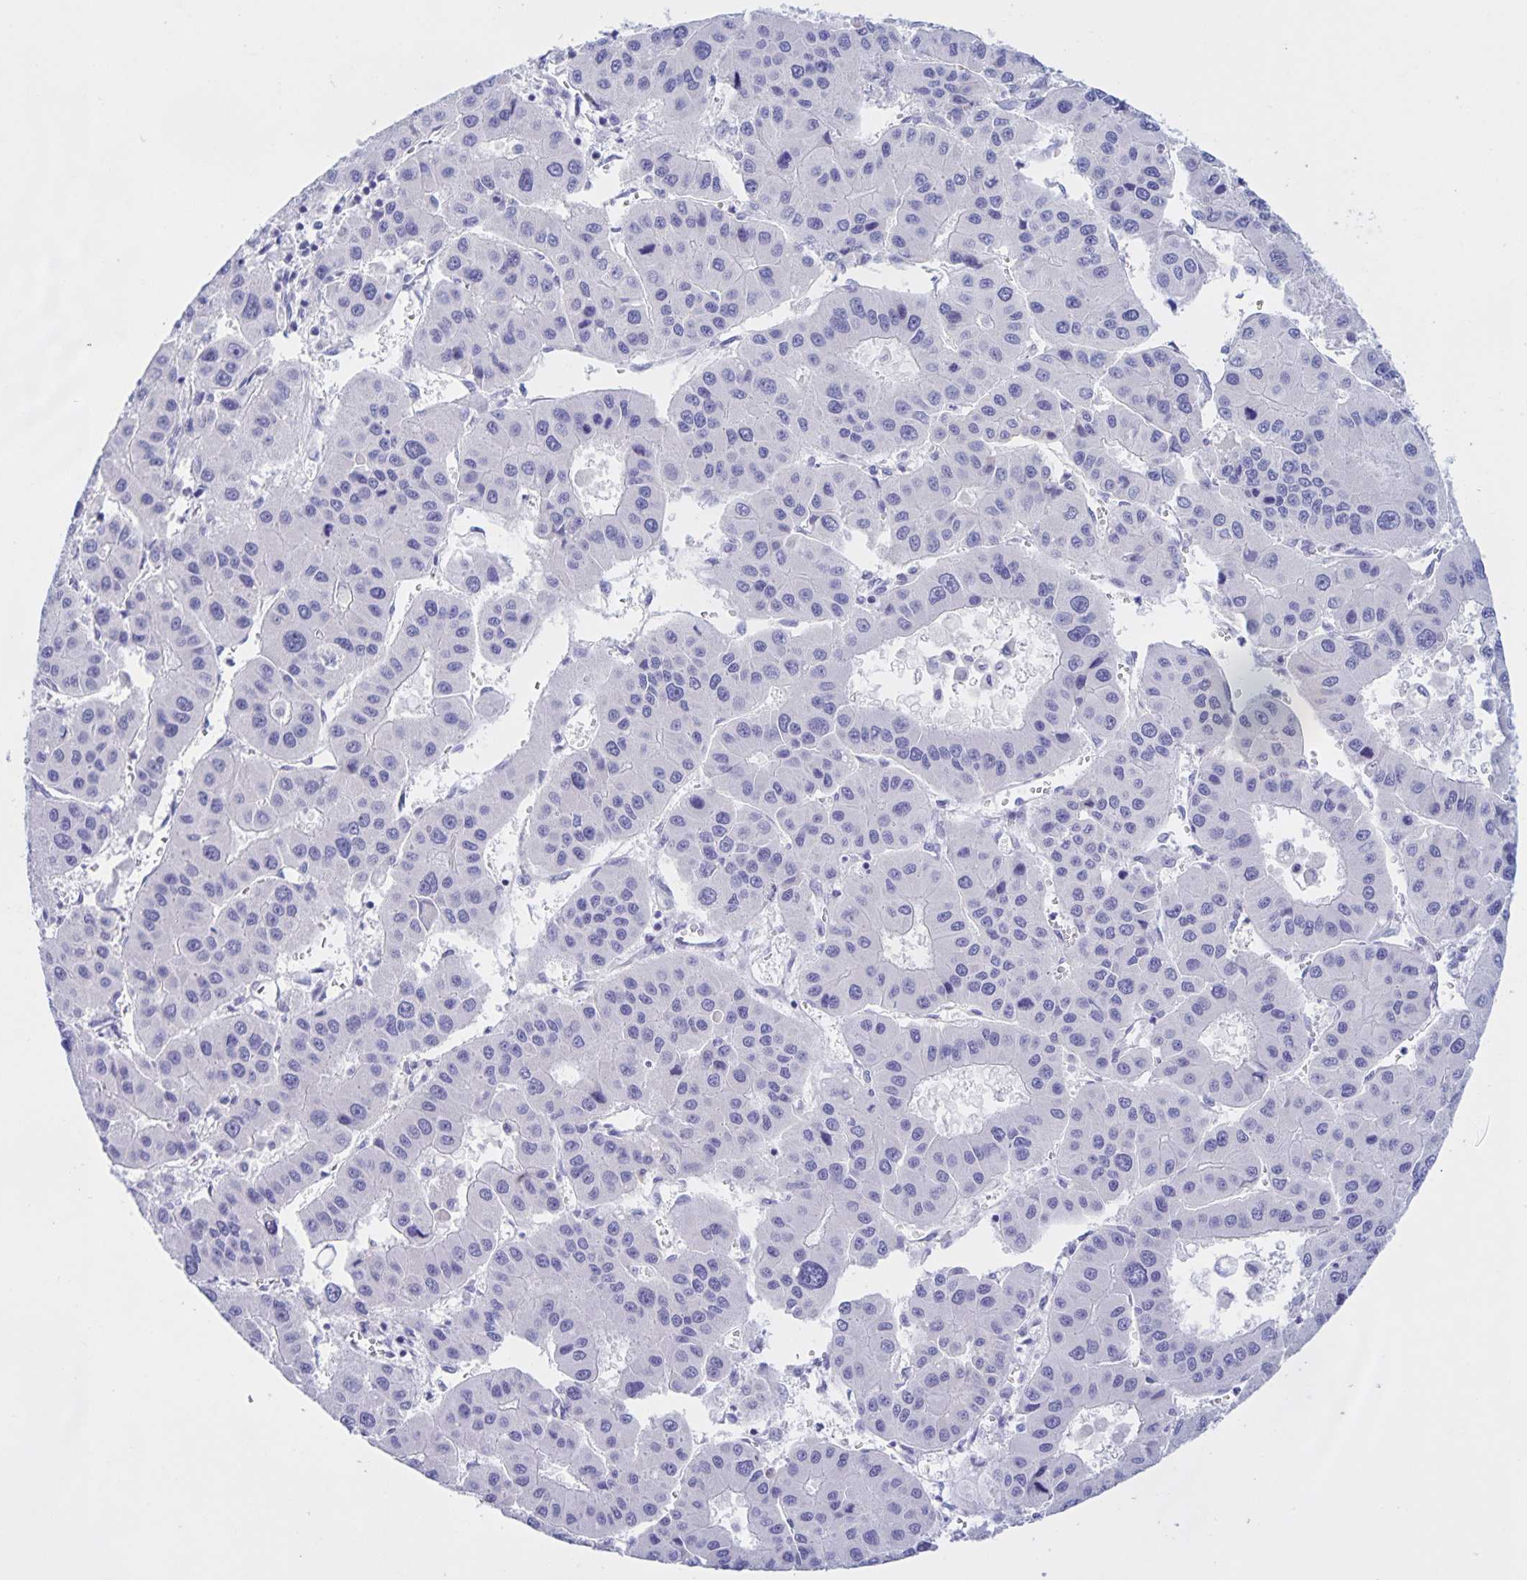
{"staining": {"intensity": "negative", "quantity": "none", "location": "none"}, "tissue": "liver cancer", "cell_type": "Tumor cells", "image_type": "cancer", "snomed": [{"axis": "morphology", "description": "Carcinoma, Hepatocellular, NOS"}, {"axis": "topography", "description": "Liver"}], "caption": "Tumor cells show no significant protein expression in liver hepatocellular carcinoma.", "gene": "CATSPER4", "patient": {"sex": "male", "age": 73}}